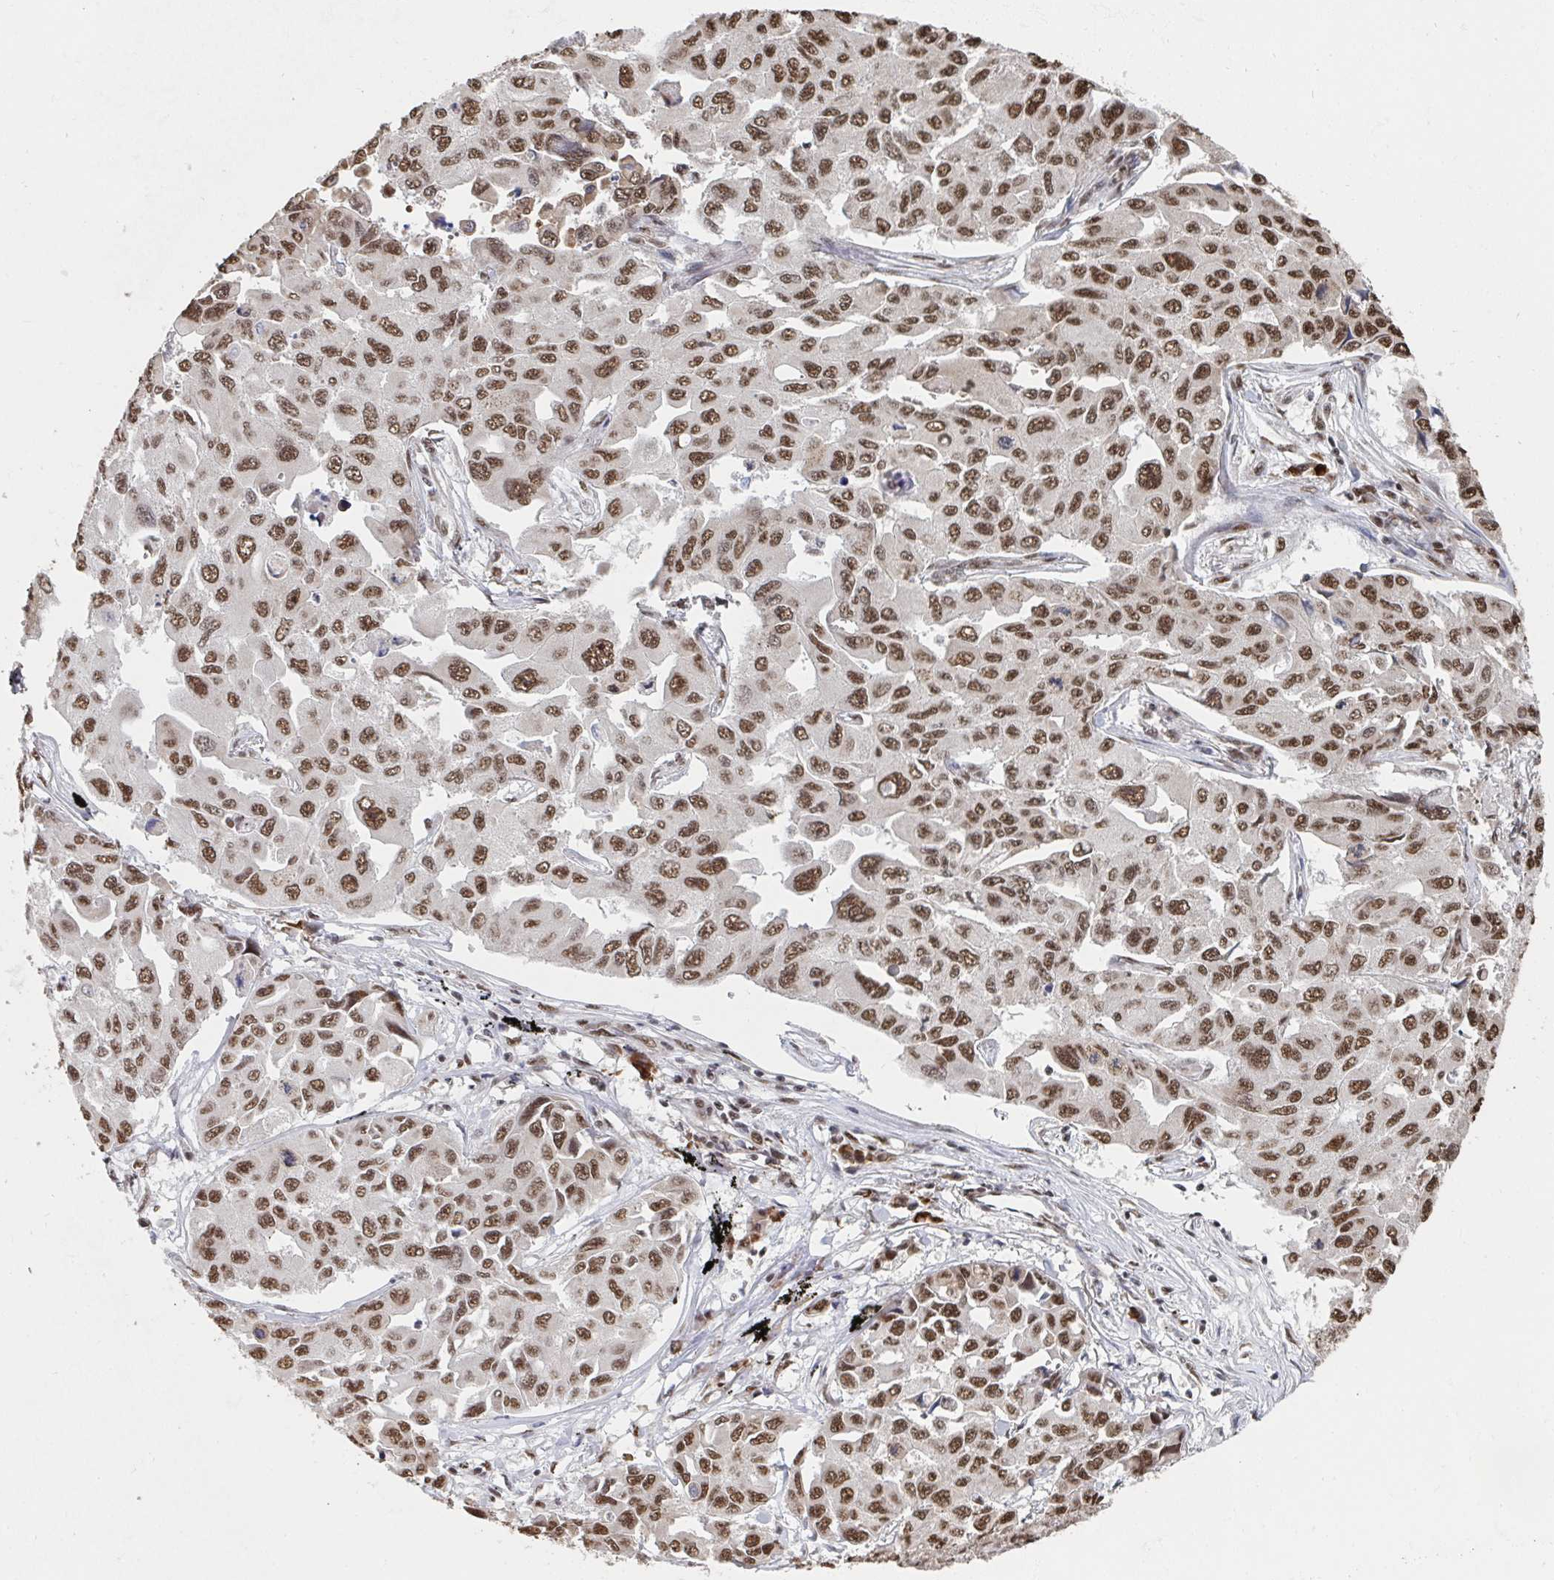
{"staining": {"intensity": "moderate", "quantity": ">75%", "location": "nuclear"}, "tissue": "lung cancer", "cell_type": "Tumor cells", "image_type": "cancer", "snomed": [{"axis": "morphology", "description": "Adenocarcinoma, NOS"}, {"axis": "topography", "description": "Lung"}], "caption": "Approximately >75% of tumor cells in lung cancer exhibit moderate nuclear protein positivity as visualized by brown immunohistochemical staining.", "gene": "MBNL1", "patient": {"sex": "male", "age": 64}}